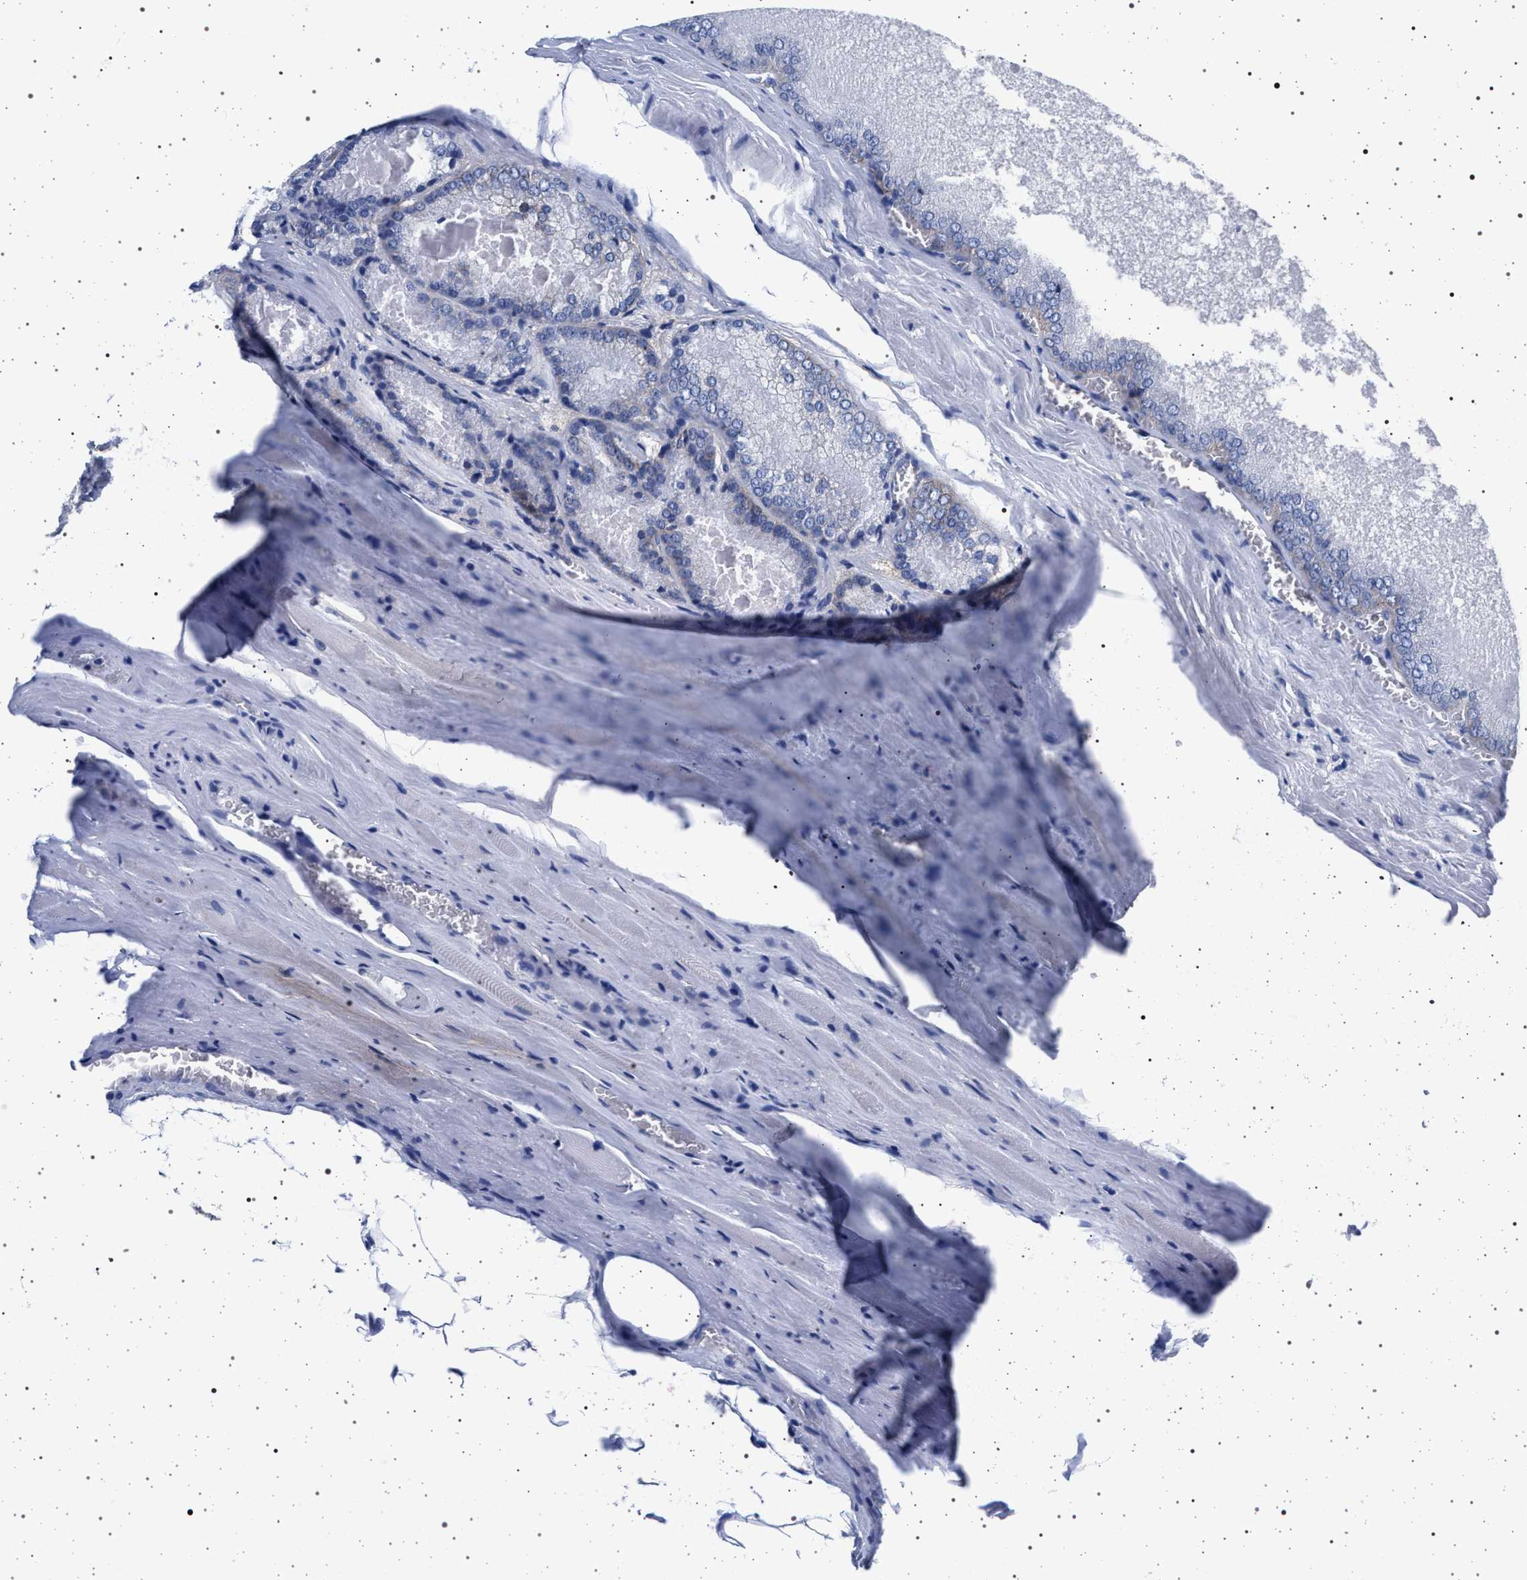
{"staining": {"intensity": "negative", "quantity": "none", "location": "none"}, "tissue": "prostate cancer", "cell_type": "Tumor cells", "image_type": "cancer", "snomed": [{"axis": "morphology", "description": "Adenocarcinoma, Low grade"}, {"axis": "topography", "description": "Prostate"}], "caption": "IHC micrograph of low-grade adenocarcinoma (prostate) stained for a protein (brown), which displays no expression in tumor cells.", "gene": "SLC9A1", "patient": {"sex": "male", "age": 64}}